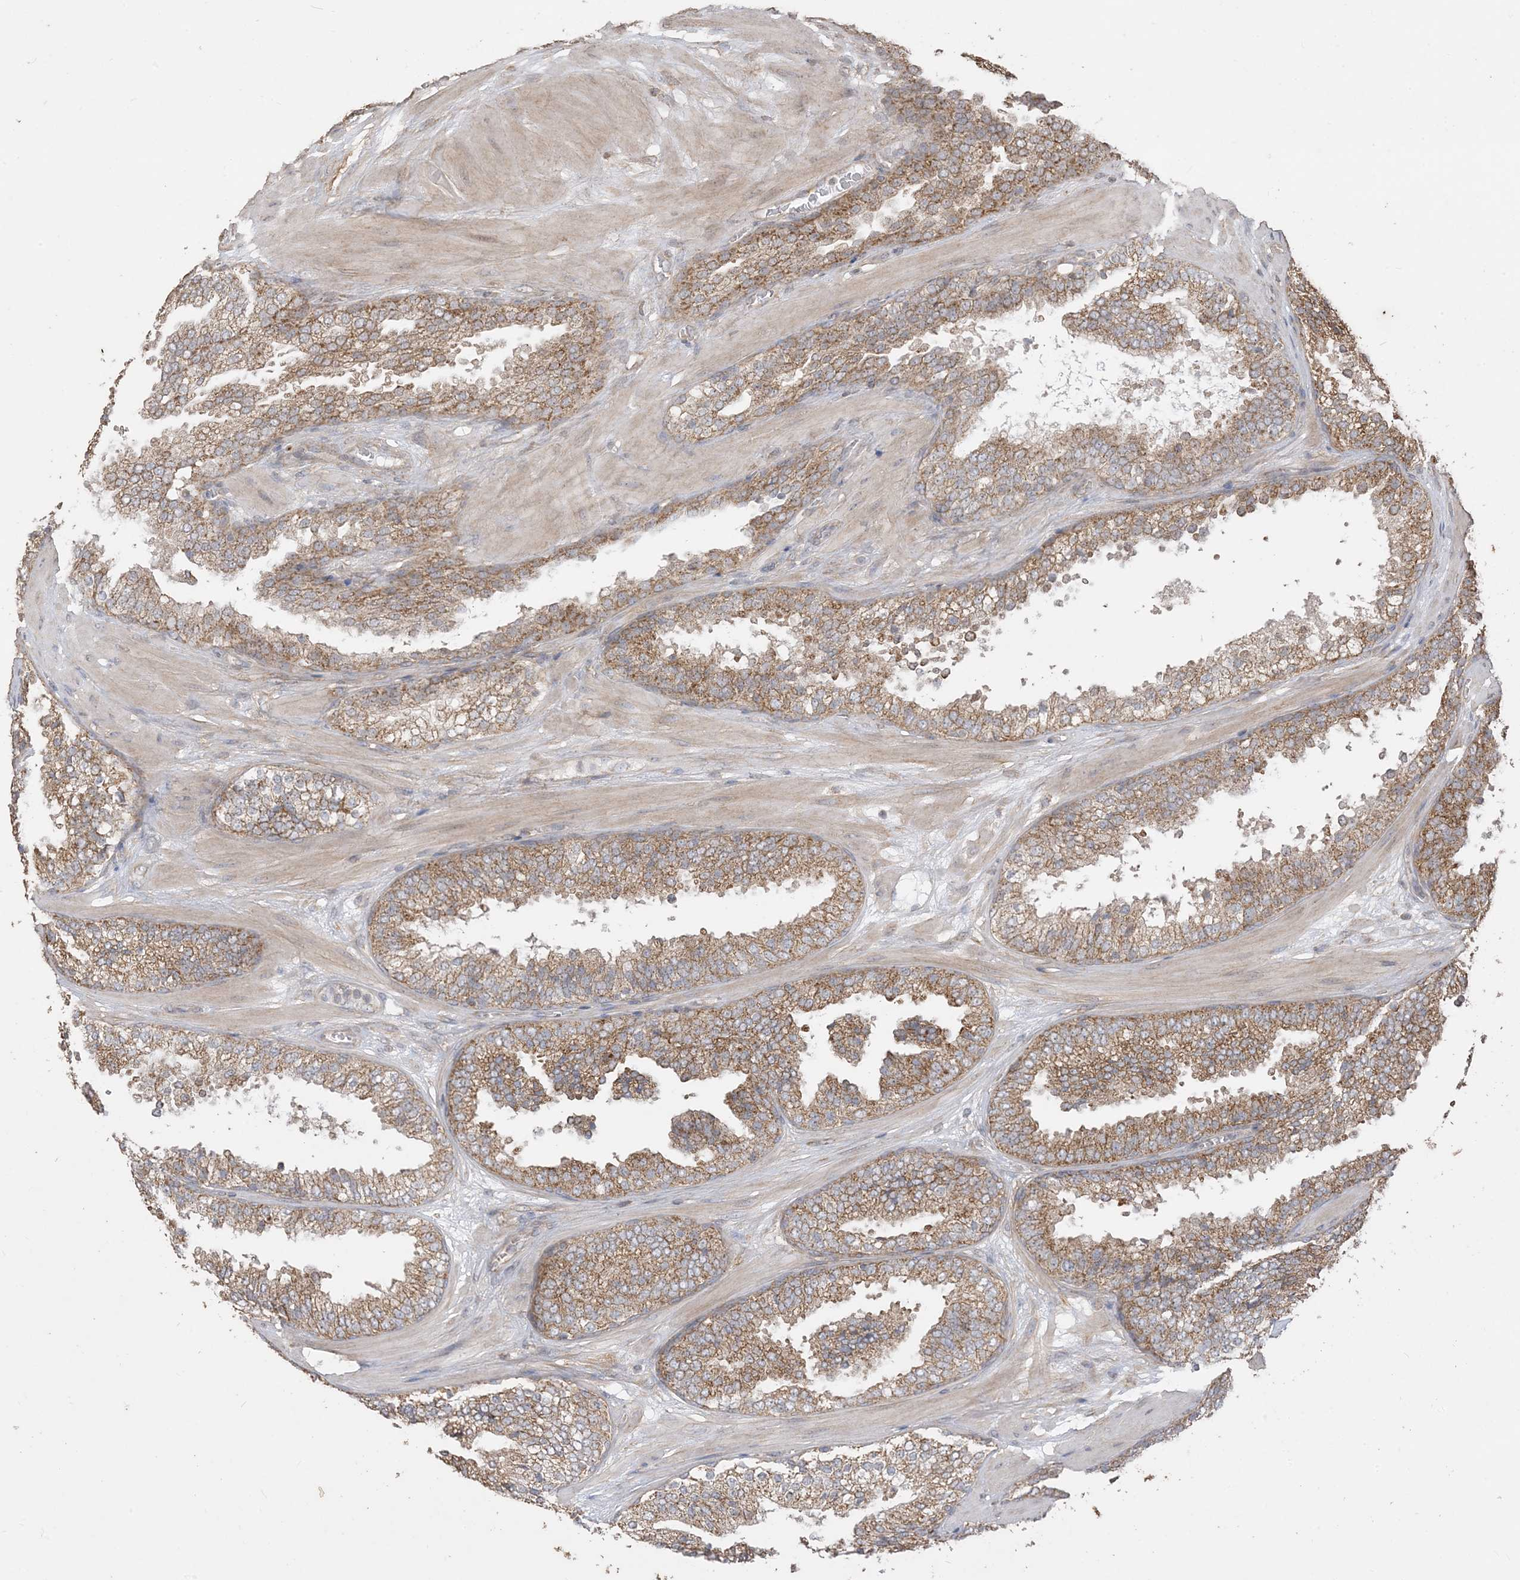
{"staining": {"intensity": "strong", "quantity": ">75%", "location": "cytoplasmic/membranous"}, "tissue": "prostate cancer", "cell_type": "Tumor cells", "image_type": "cancer", "snomed": [{"axis": "morphology", "description": "Adenocarcinoma, High grade"}, {"axis": "topography", "description": "Prostate"}], "caption": "A histopathology image of human prostate high-grade adenocarcinoma stained for a protein reveals strong cytoplasmic/membranous brown staining in tumor cells. (DAB (3,3'-diaminobenzidine) = brown stain, brightfield microscopy at high magnification).", "gene": "SIRT3", "patient": {"sex": "male", "age": 65}}